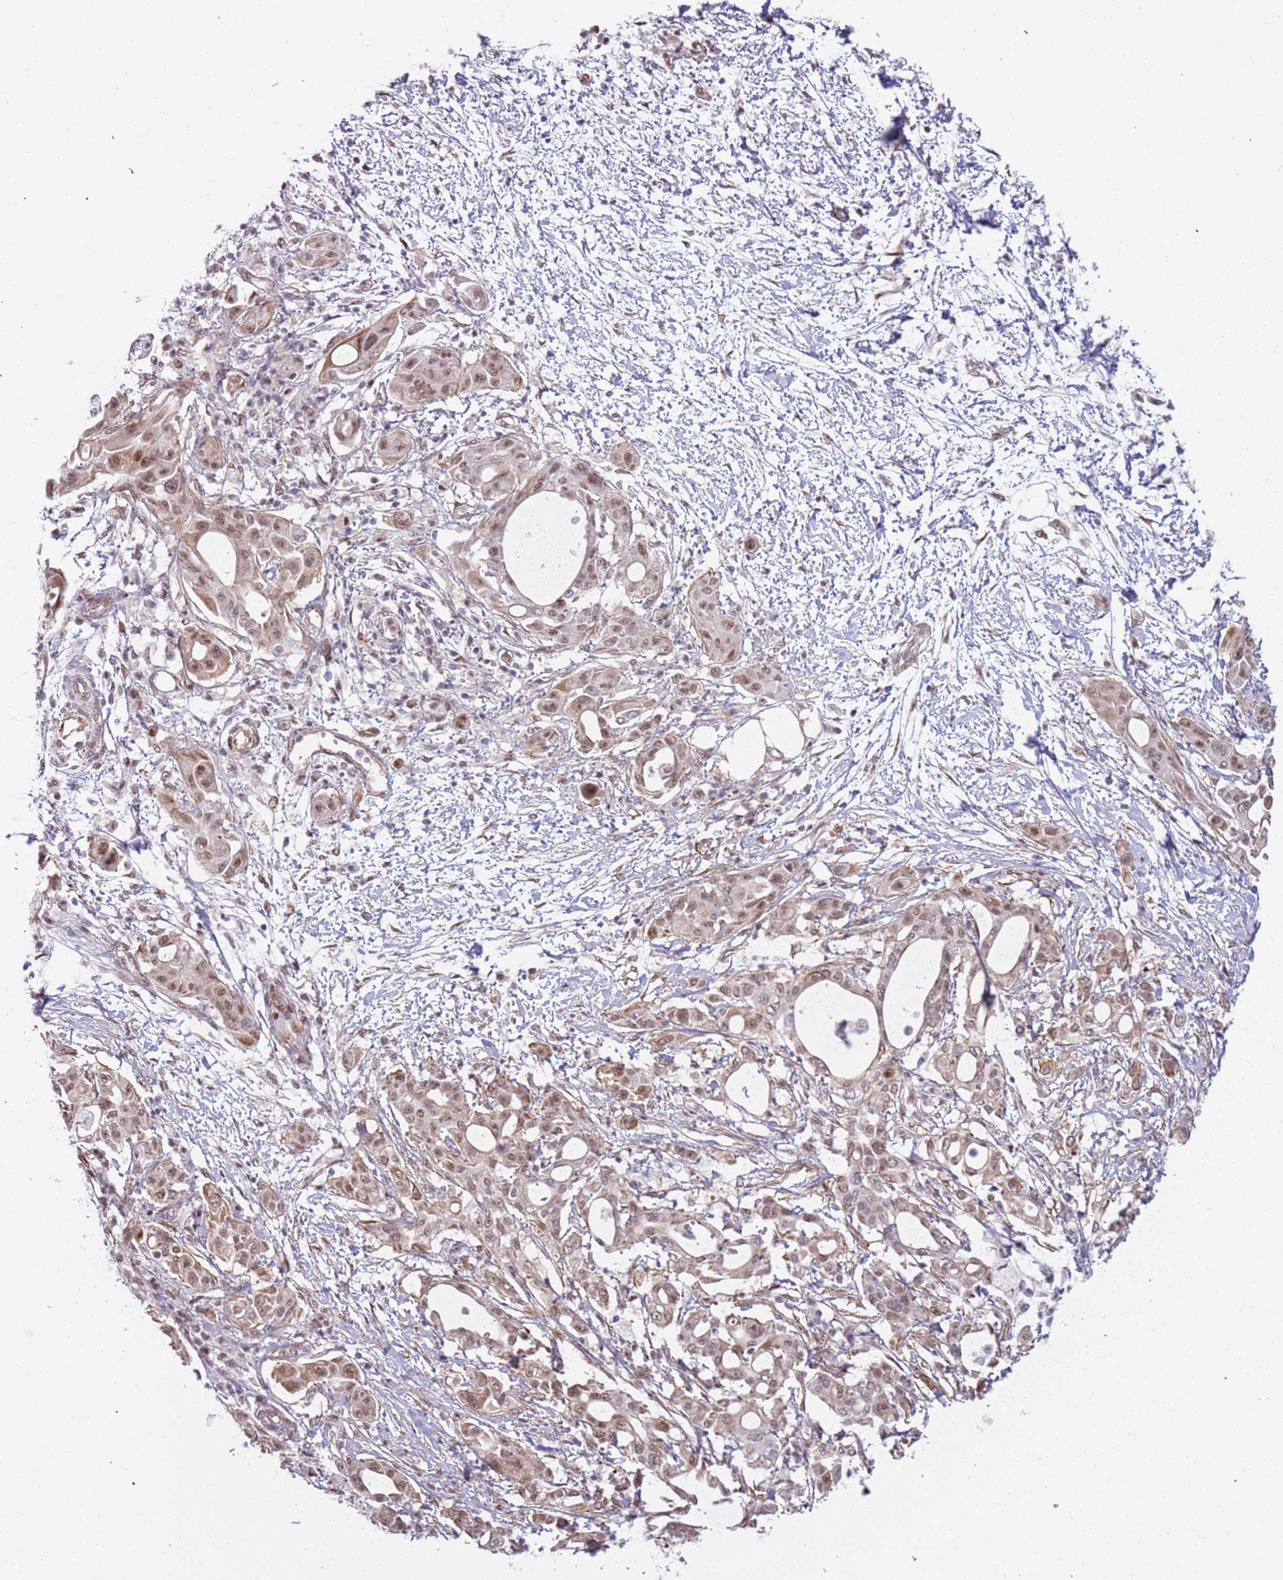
{"staining": {"intensity": "moderate", "quantity": ">75%", "location": "cytoplasmic/membranous,nuclear"}, "tissue": "pancreatic cancer", "cell_type": "Tumor cells", "image_type": "cancer", "snomed": [{"axis": "morphology", "description": "Adenocarcinoma, NOS"}, {"axis": "topography", "description": "Pancreas"}], "caption": "A brown stain shows moderate cytoplasmic/membranous and nuclear positivity of a protein in human pancreatic adenocarcinoma tumor cells.", "gene": "LRMDA", "patient": {"sex": "male", "age": 68}}